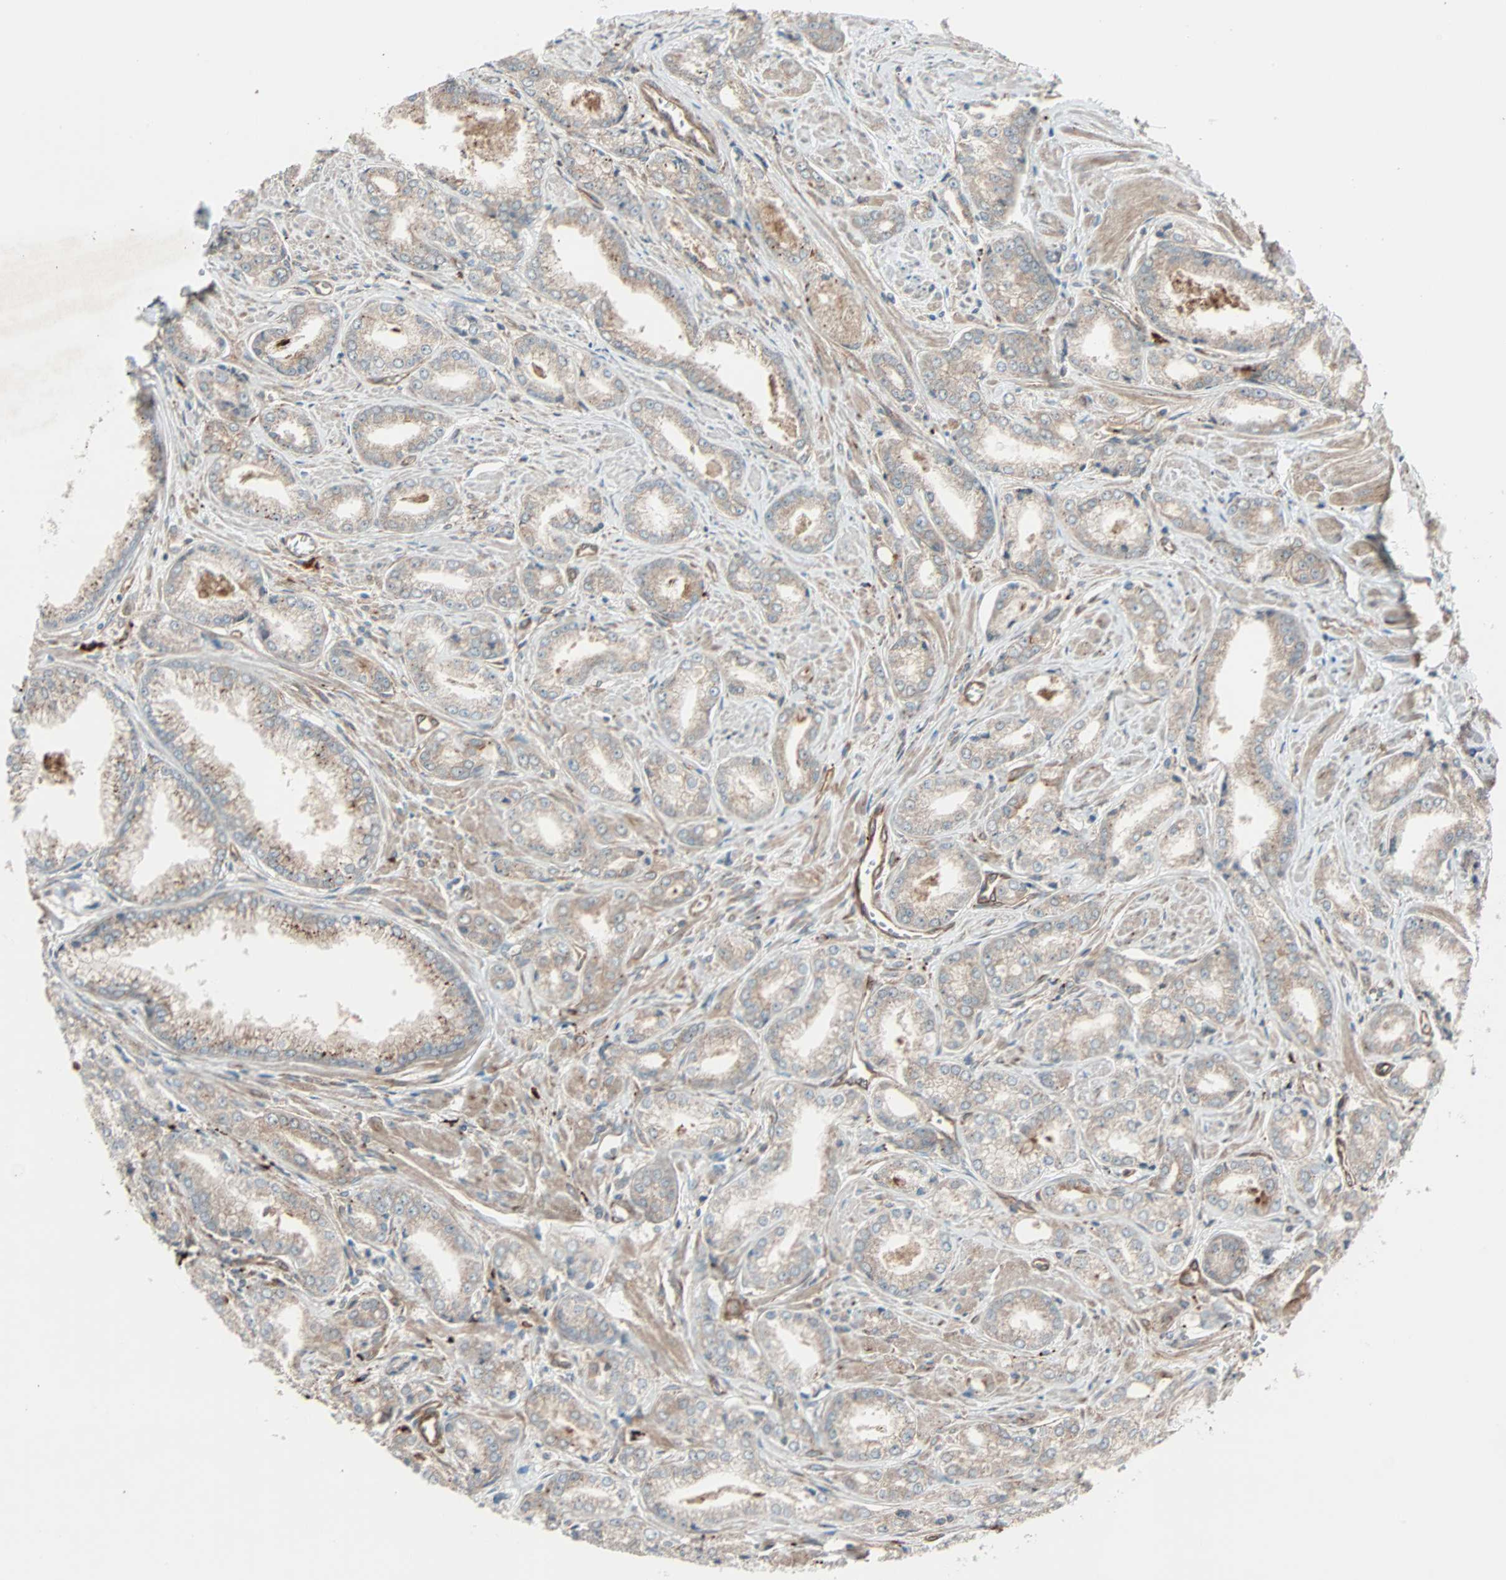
{"staining": {"intensity": "weak", "quantity": ">75%", "location": "cytoplasmic/membranous"}, "tissue": "prostate cancer", "cell_type": "Tumor cells", "image_type": "cancer", "snomed": [{"axis": "morphology", "description": "Adenocarcinoma, Low grade"}, {"axis": "topography", "description": "Prostate"}], "caption": "Immunohistochemical staining of prostate low-grade adenocarcinoma shows weak cytoplasmic/membranous protein staining in approximately >75% of tumor cells. Immunohistochemistry stains the protein in brown and the nuclei are stained blue.", "gene": "PHYH", "patient": {"sex": "male", "age": 64}}